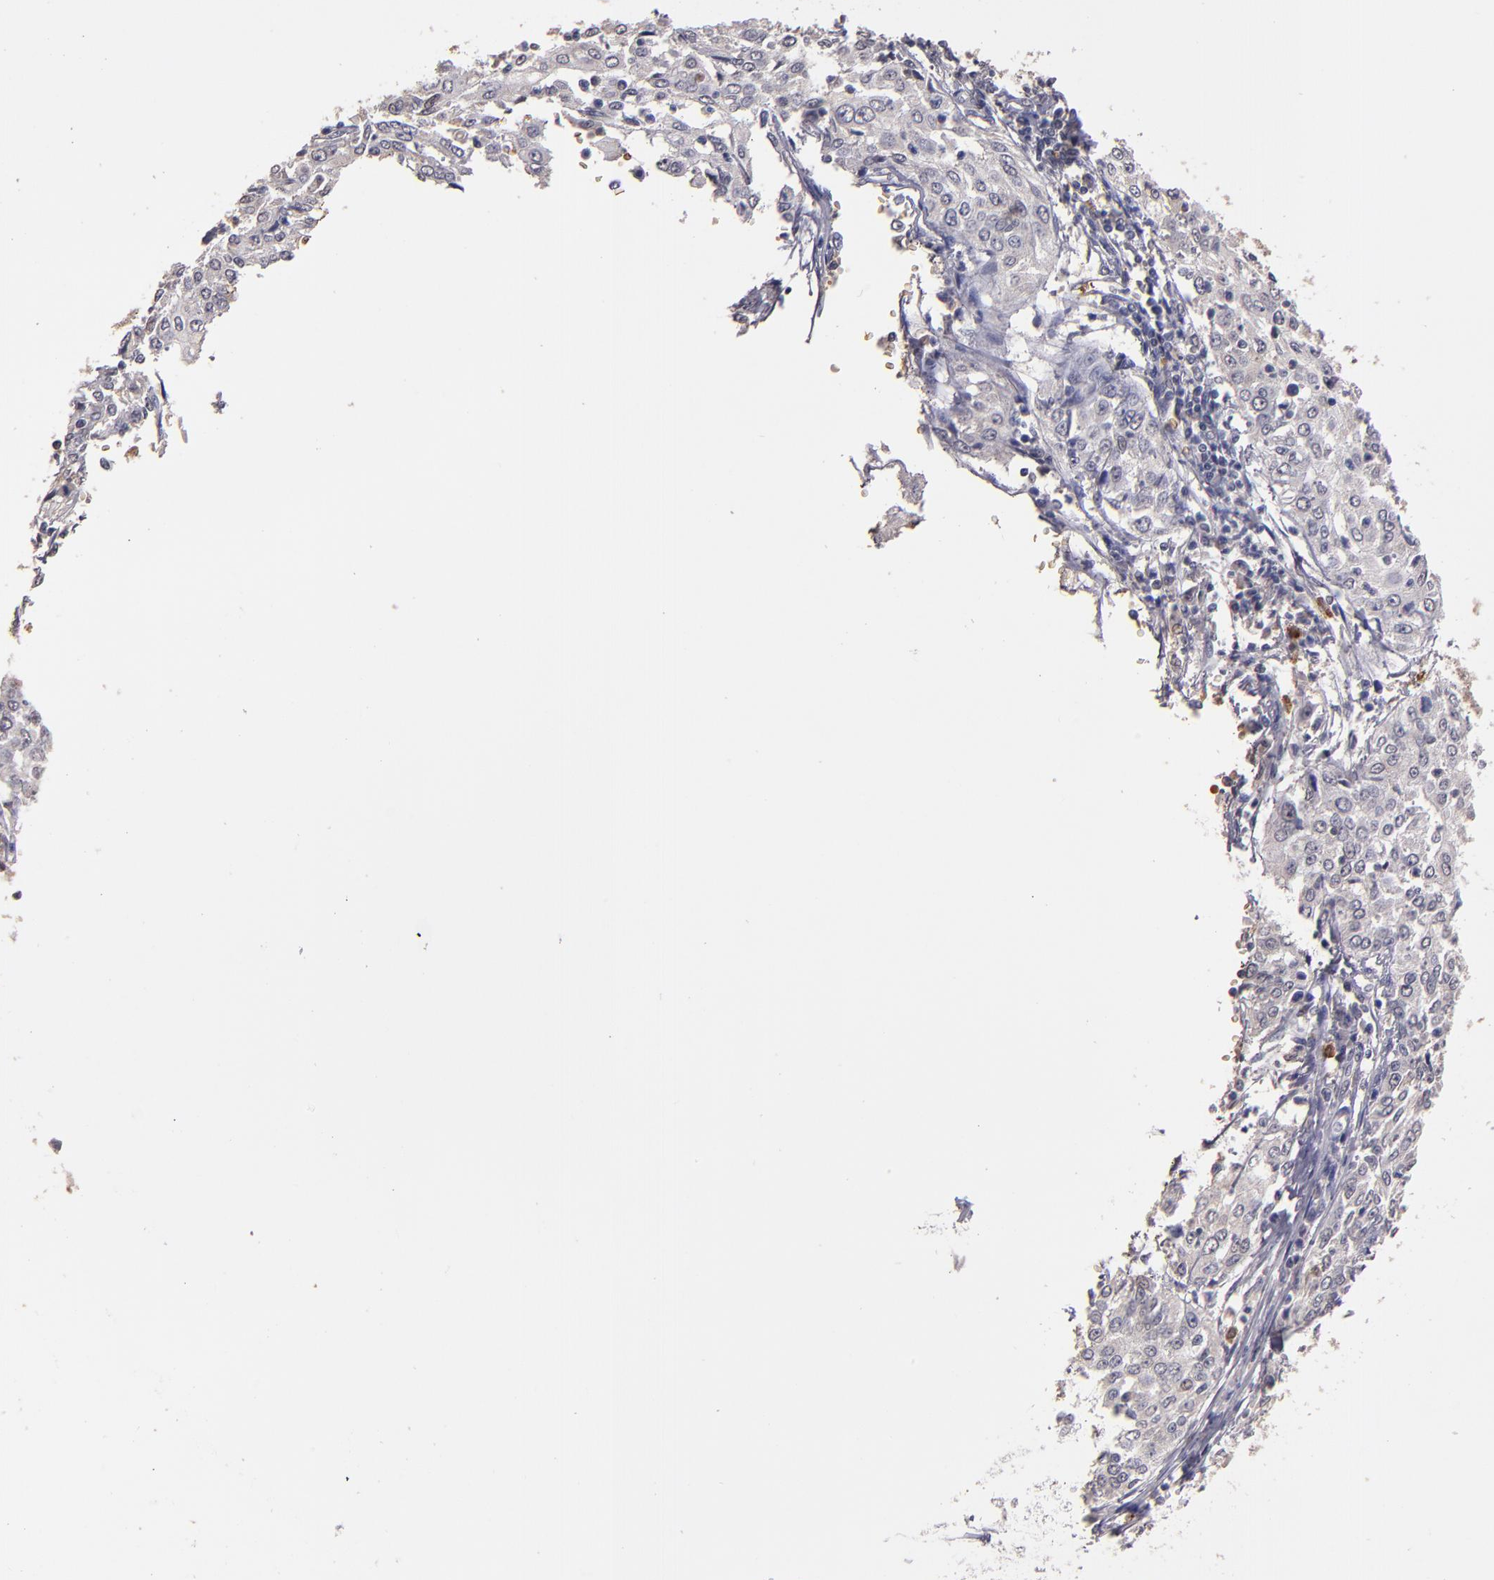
{"staining": {"intensity": "weak", "quantity": "<25%", "location": "cytoplasmic/membranous"}, "tissue": "cervical cancer", "cell_type": "Tumor cells", "image_type": "cancer", "snomed": [{"axis": "morphology", "description": "Squamous cell carcinoma, NOS"}, {"axis": "topography", "description": "Cervix"}], "caption": "Squamous cell carcinoma (cervical) was stained to show a protein in brown. There is no significant positivity in tumor cells.", "gene": "SERPINC1", "patient": {"sex": "female", "age": 39}}